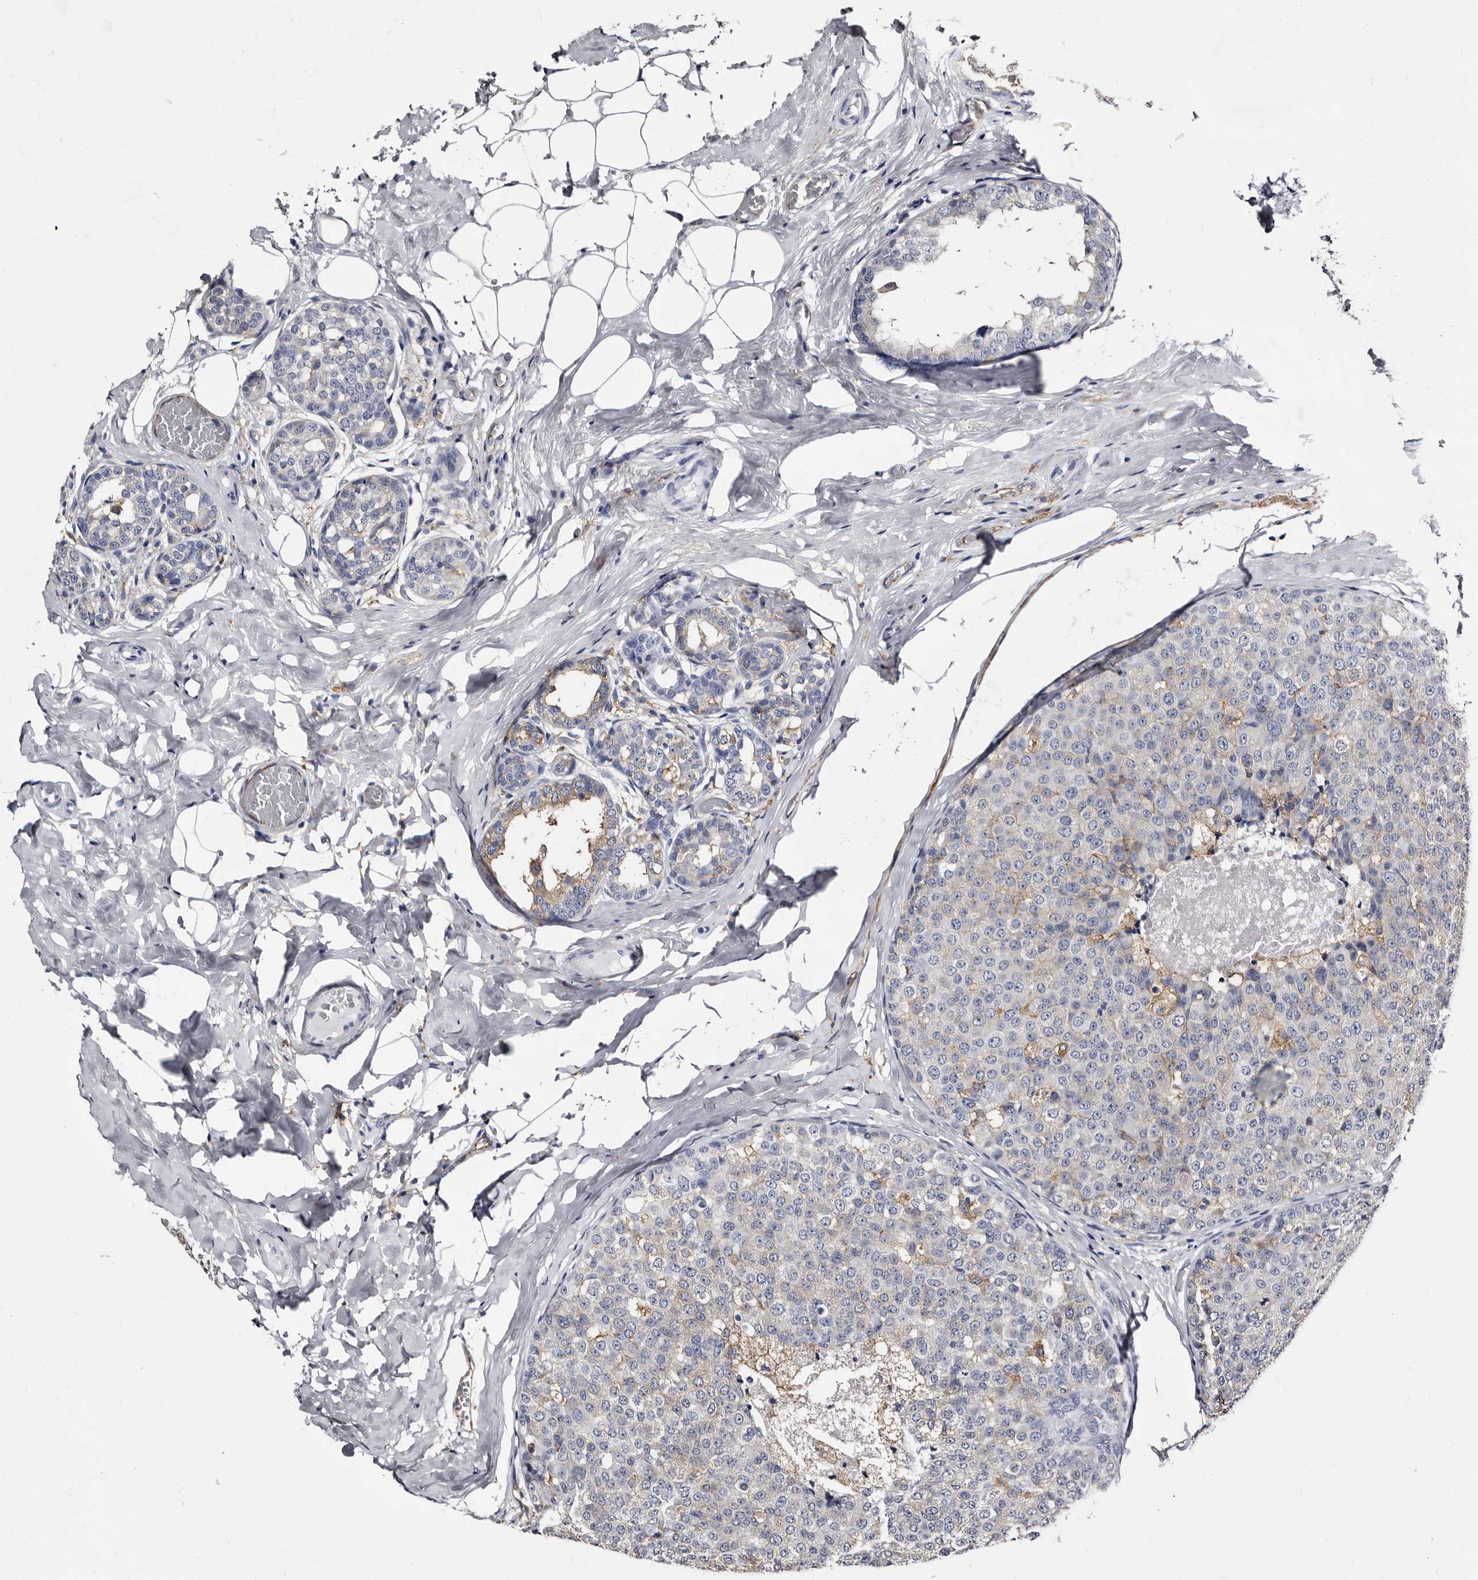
{"staining": {"intensity": "weak", "quantity": "25%-75%", "location": "cytoplasmic/membranous"}, "tissue": "breast cancer", "cell_type": "Tumor cells", "image_type": "cancer", "snomed": [{"axis": "morphology", "description": "Normal tissue, NOS"}, {"axis": "morphology", "description": "Duct carcinoma"}, {"axis": "topography", "description": "Breast"}], "caption": "Immunohistochemical staining of breast cancer exhibits low levels of weak cytoplasmic/membranous positivity in approximately 25%-75% of tumor cells.", "gene": "EPB41L3", "patient": {"sex": "female", "age": 43}}